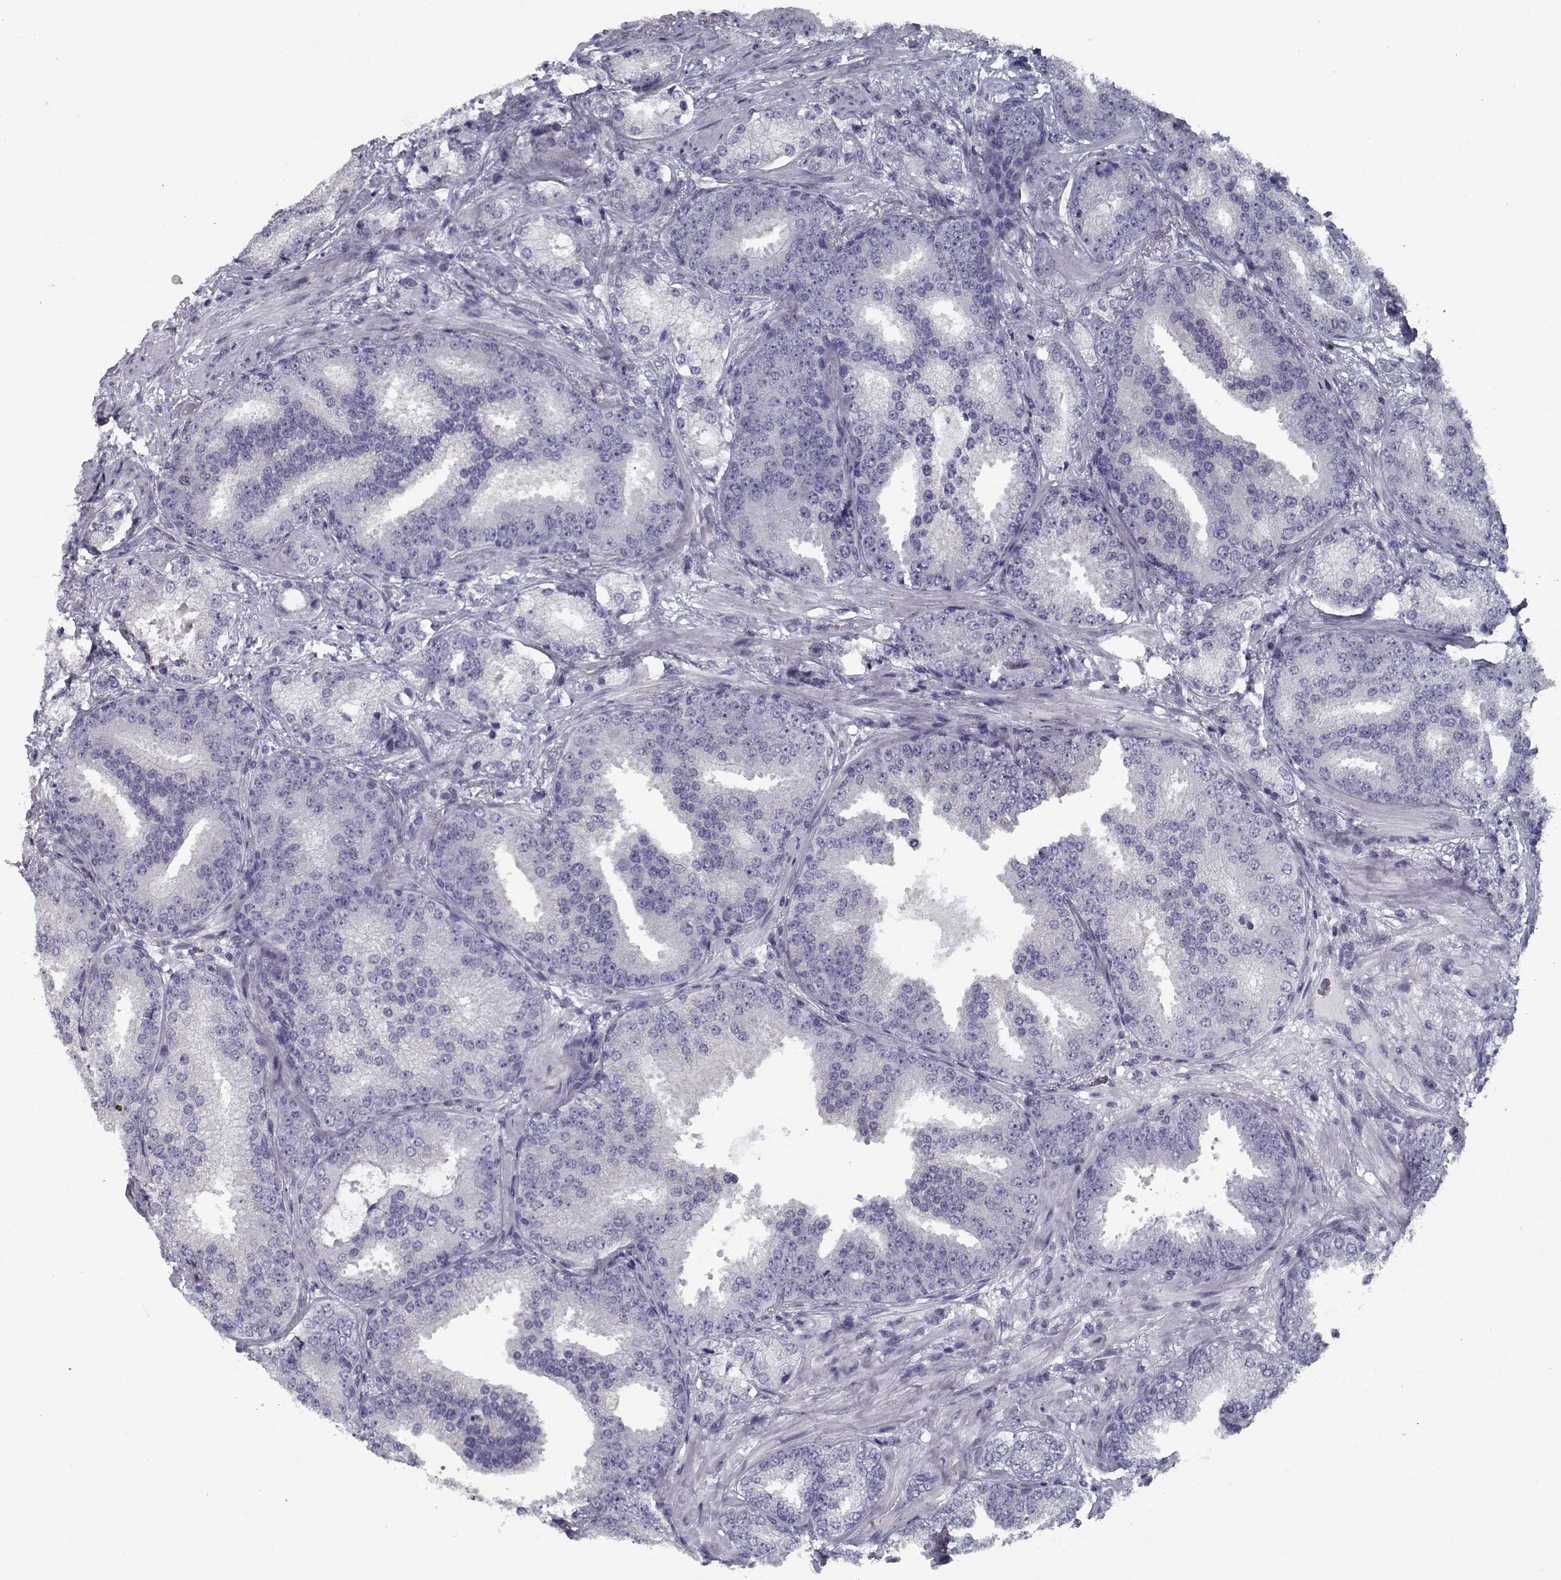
{"staining": {"intensity": "negative", "quantity": "none", "location": "none"}, "tissue": "prostate cancer", "cell_type": "Tumor cells", "image_type": "cancer", "snomed": [{"axis": "morphology", "description": "Adenocarcinoma, Low grade"}, {"axis": "topography", "description": "Prostate"}], "caption": "Tumor cells are negative for protein expression in human prostate cancer. (DAB immunohistochemistry with hematoxylin counter stain).", "gene": "SEC16B", "patient": {"sex": "male", "age": 68}}